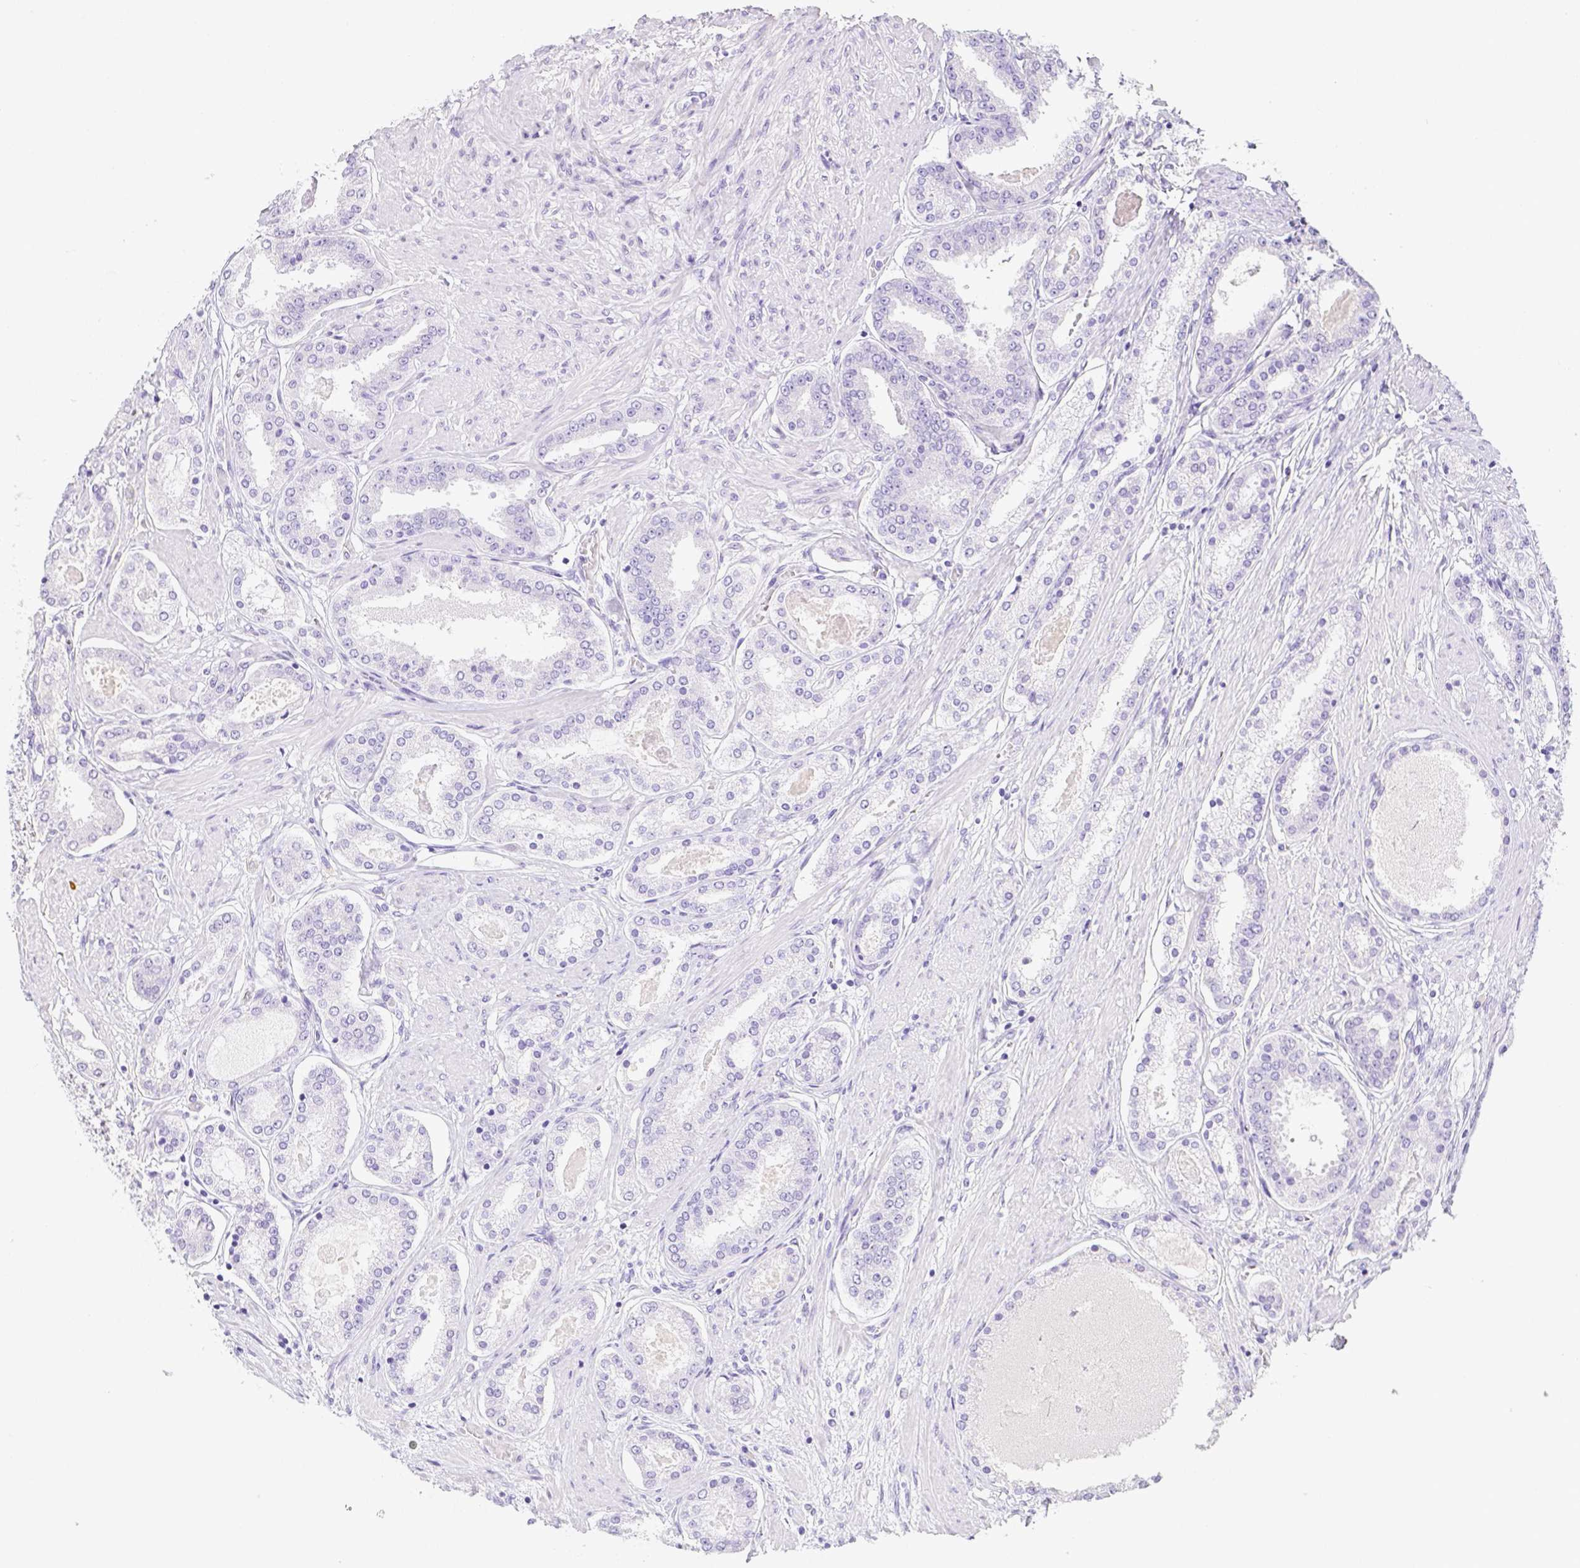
{"staining": {"intensity": "negative", "quantity": "none", "location": "none"}, "tissue": "prostate cancer", "cell_type": "Tumor cells", "image_type": "cancer", "snomed": [{"axis": "morphology", "description": "Adenocarcinoma, High grade"}, {"axis": "topography", "description": "Prostate"}], "caption": "Immunohistochemistry (IHC) photomicrograph of prostate cancer (high-grade adenocarcinoma) stained for a protein (brown), which reveals no positivity in tumor cells. (Stains: DAB (3,3'-diaminobenzidine) immunohistochemistry with hematoxylin counter stain, Microscopy: brightfield microscopy at high magnification).", "gene": "ARHGAP36", "patient": {"sex": "male", "age": 63}}